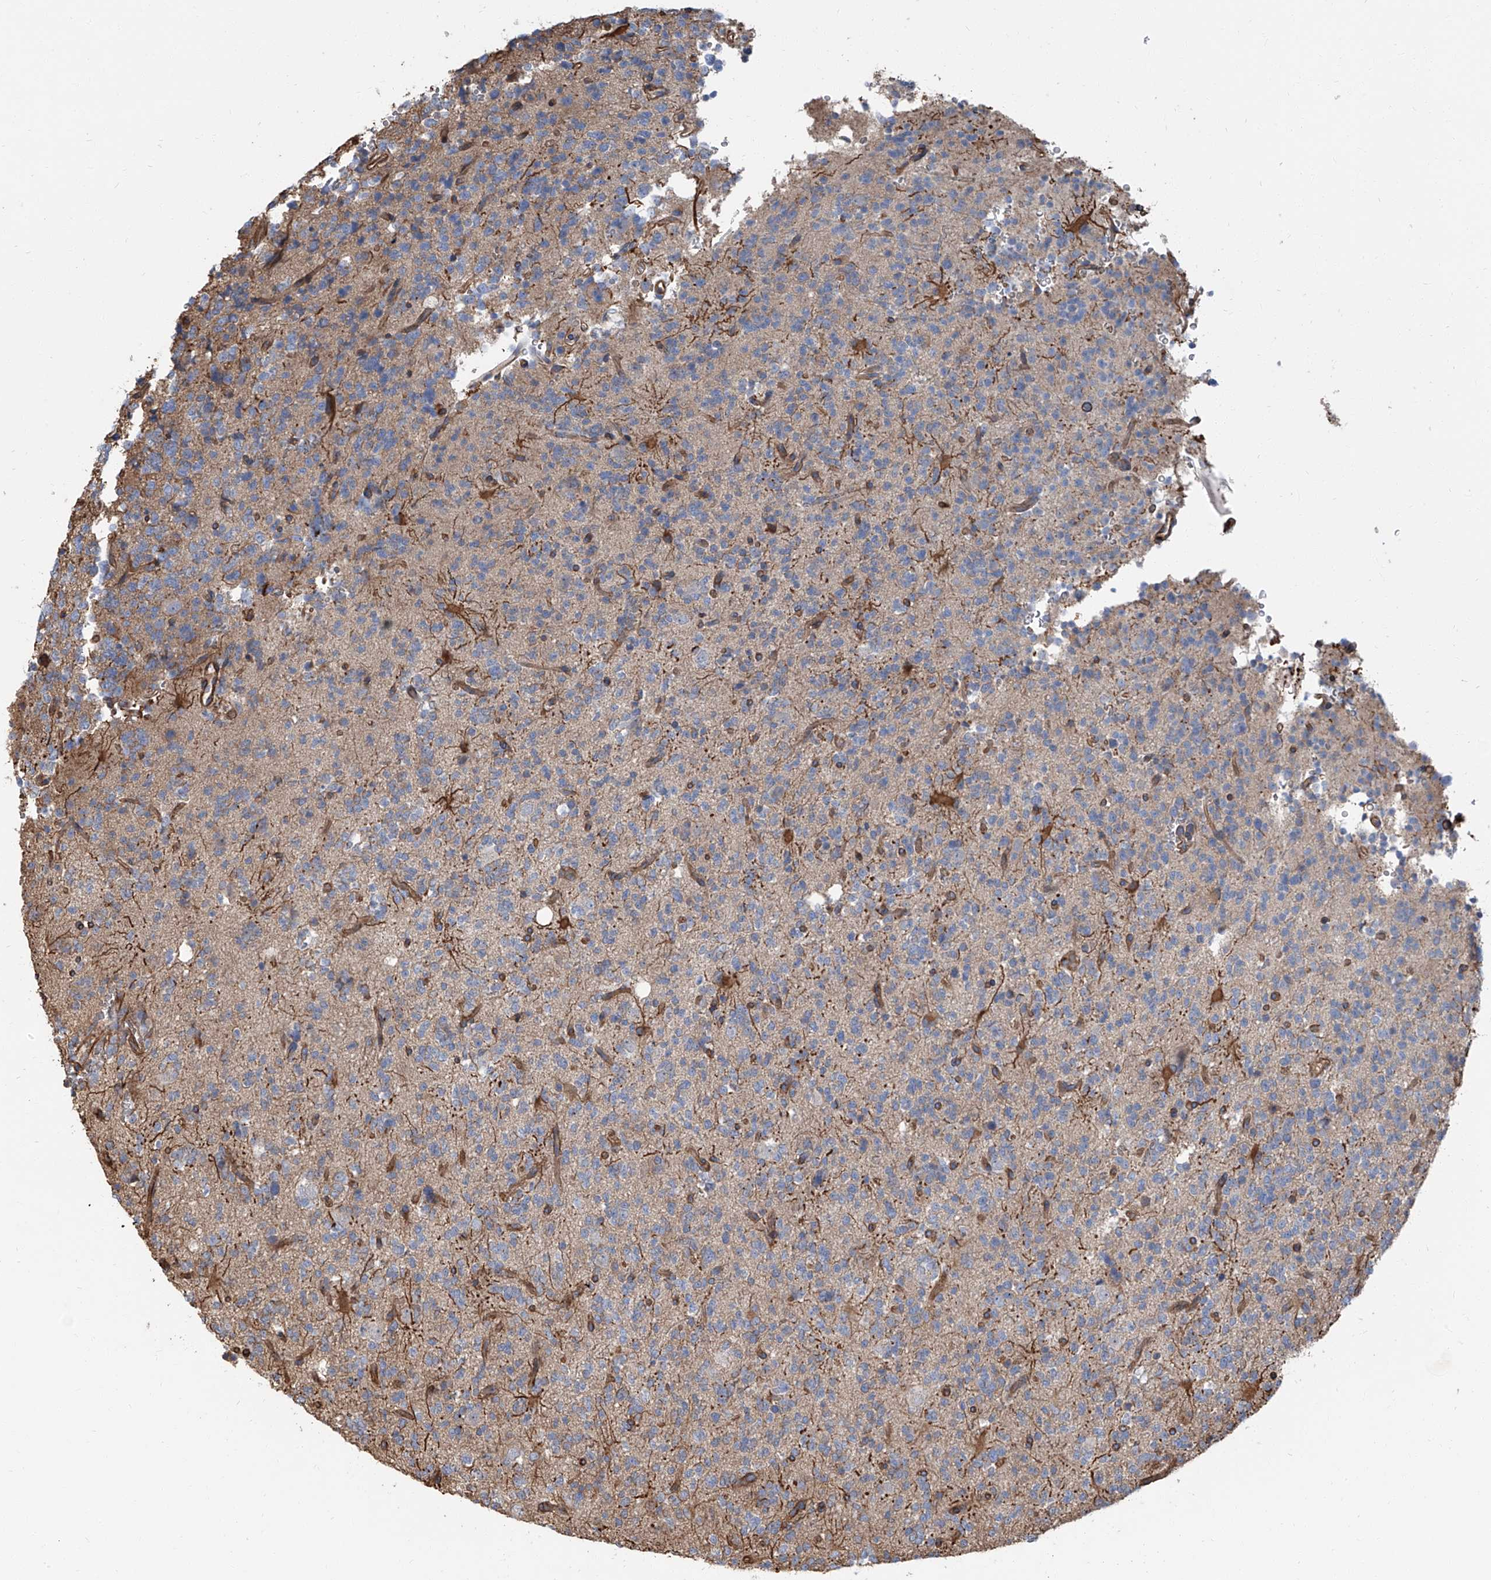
{"staining": {"intensity": "weak", "quantity": "<25%", "location": "cytoplasmic/membranous"}, "tissue": "glioma", "cell_type": "Tumor cells", "image_type": "cancer", "snomed": [{"axis": "morphology", "description": "Glioma, malignant, High grade"}, {"axis": "topography", "description": "Brain"}], "caption": "Tumor cells are negative for protein expression in human malignant high-grade glioma.", "gene": "PIEZO2", "patient": {"sex": "female", "age": 62}}